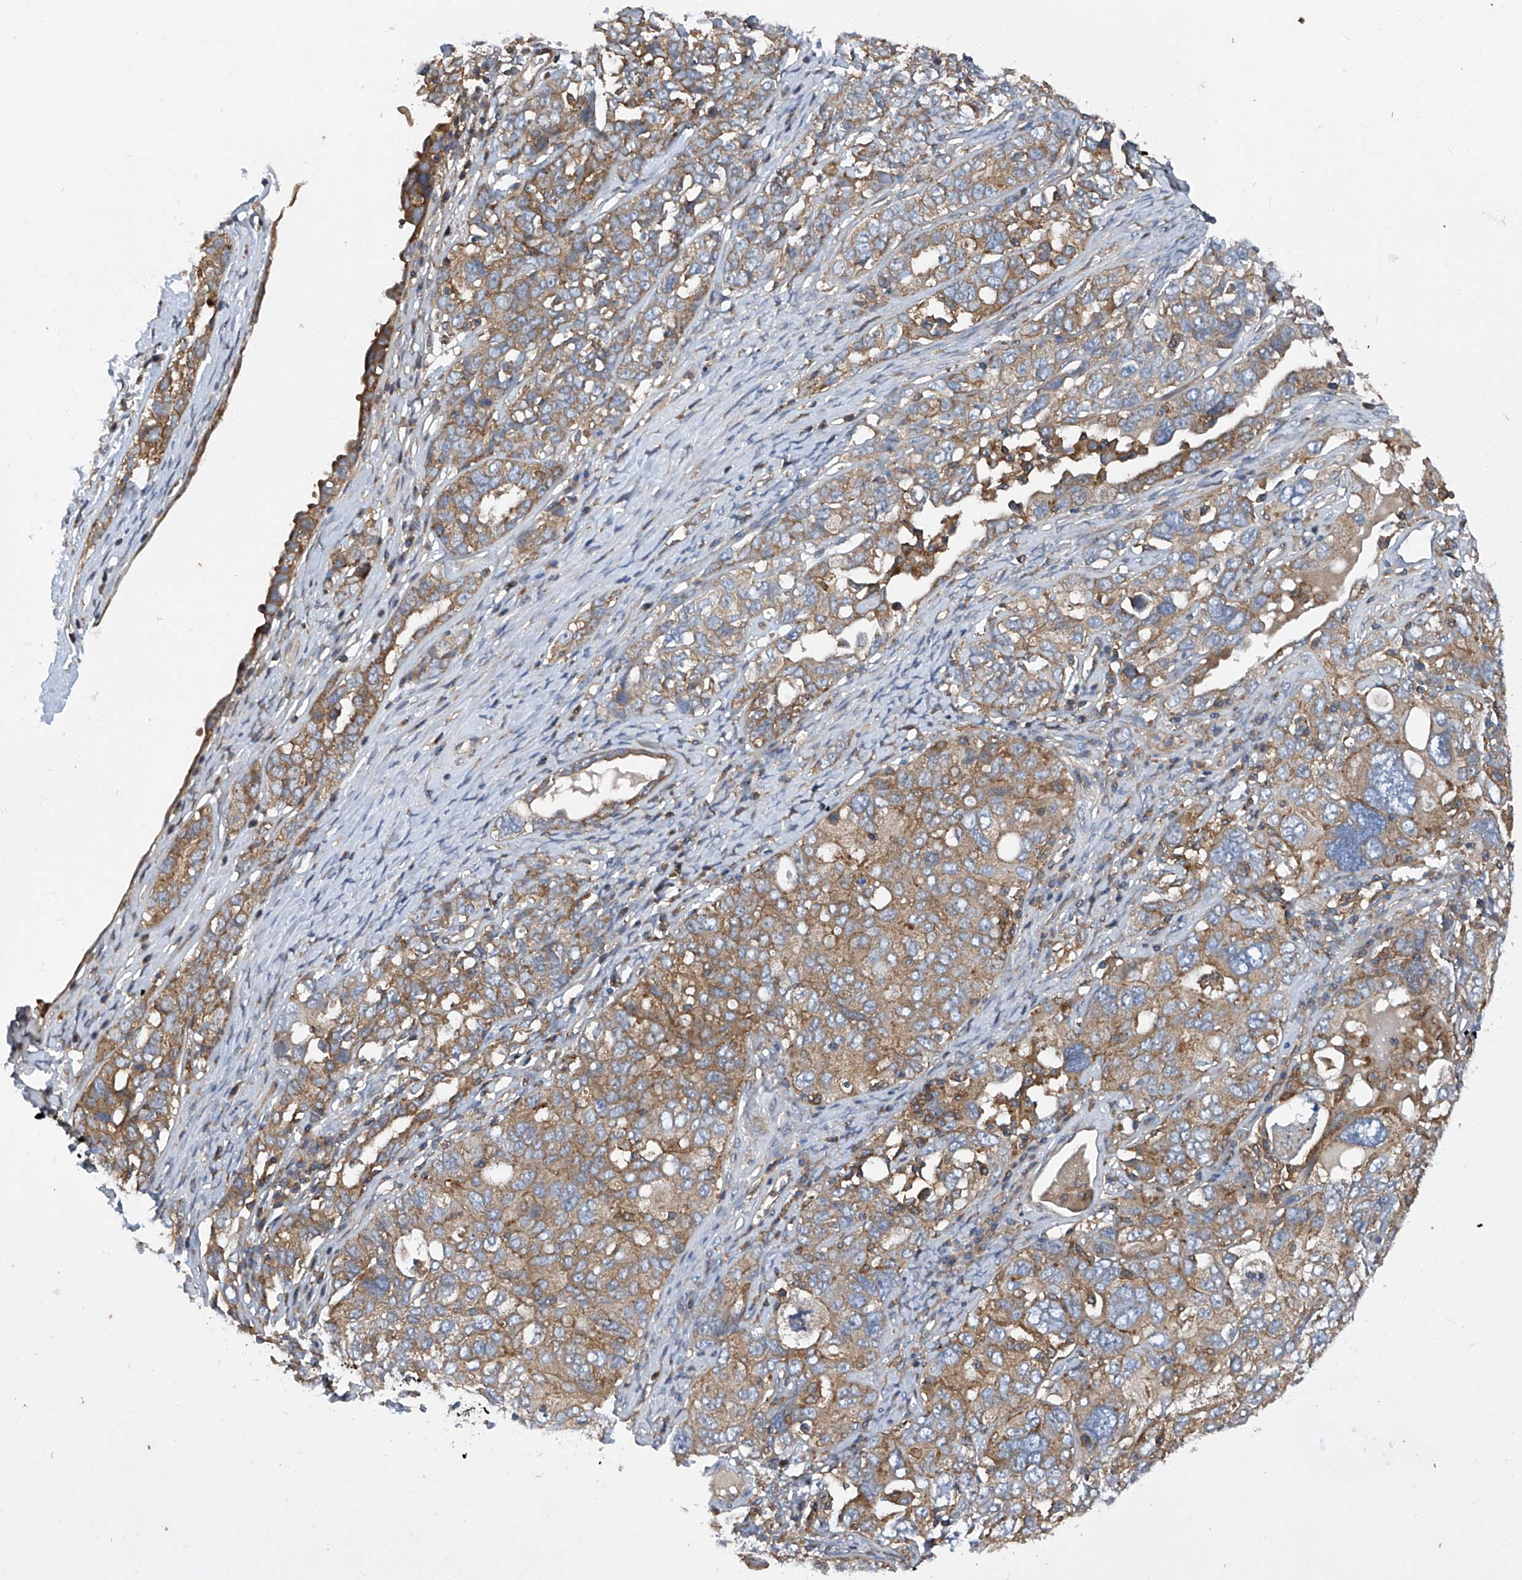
{"staining": {"intensity": "moderate", "quantity": "25%-75%", "location": "cytoplasmic/membranous"}, "tissue": "ovarian cancer", "cell_type": "Tumor cells", "image_type": "cancer", "snomed": [{"axis": "morphology", "description": "Carcinoma, endometroid"}, {"axis": "topography", "description": "Ovary"}], "caption": "IHC of ovarian cancer (endometroid carcinoma) reveals medium levels of moderate cytoplasmic/membranous staining in about 25%-75% of tumor cells. (DAB (3,3'-diaminobenzidine) IHC with brightfield microscopy, high magnification).", "gene": "SMAP1", "patient": {"sex": "female", "age": 62}}